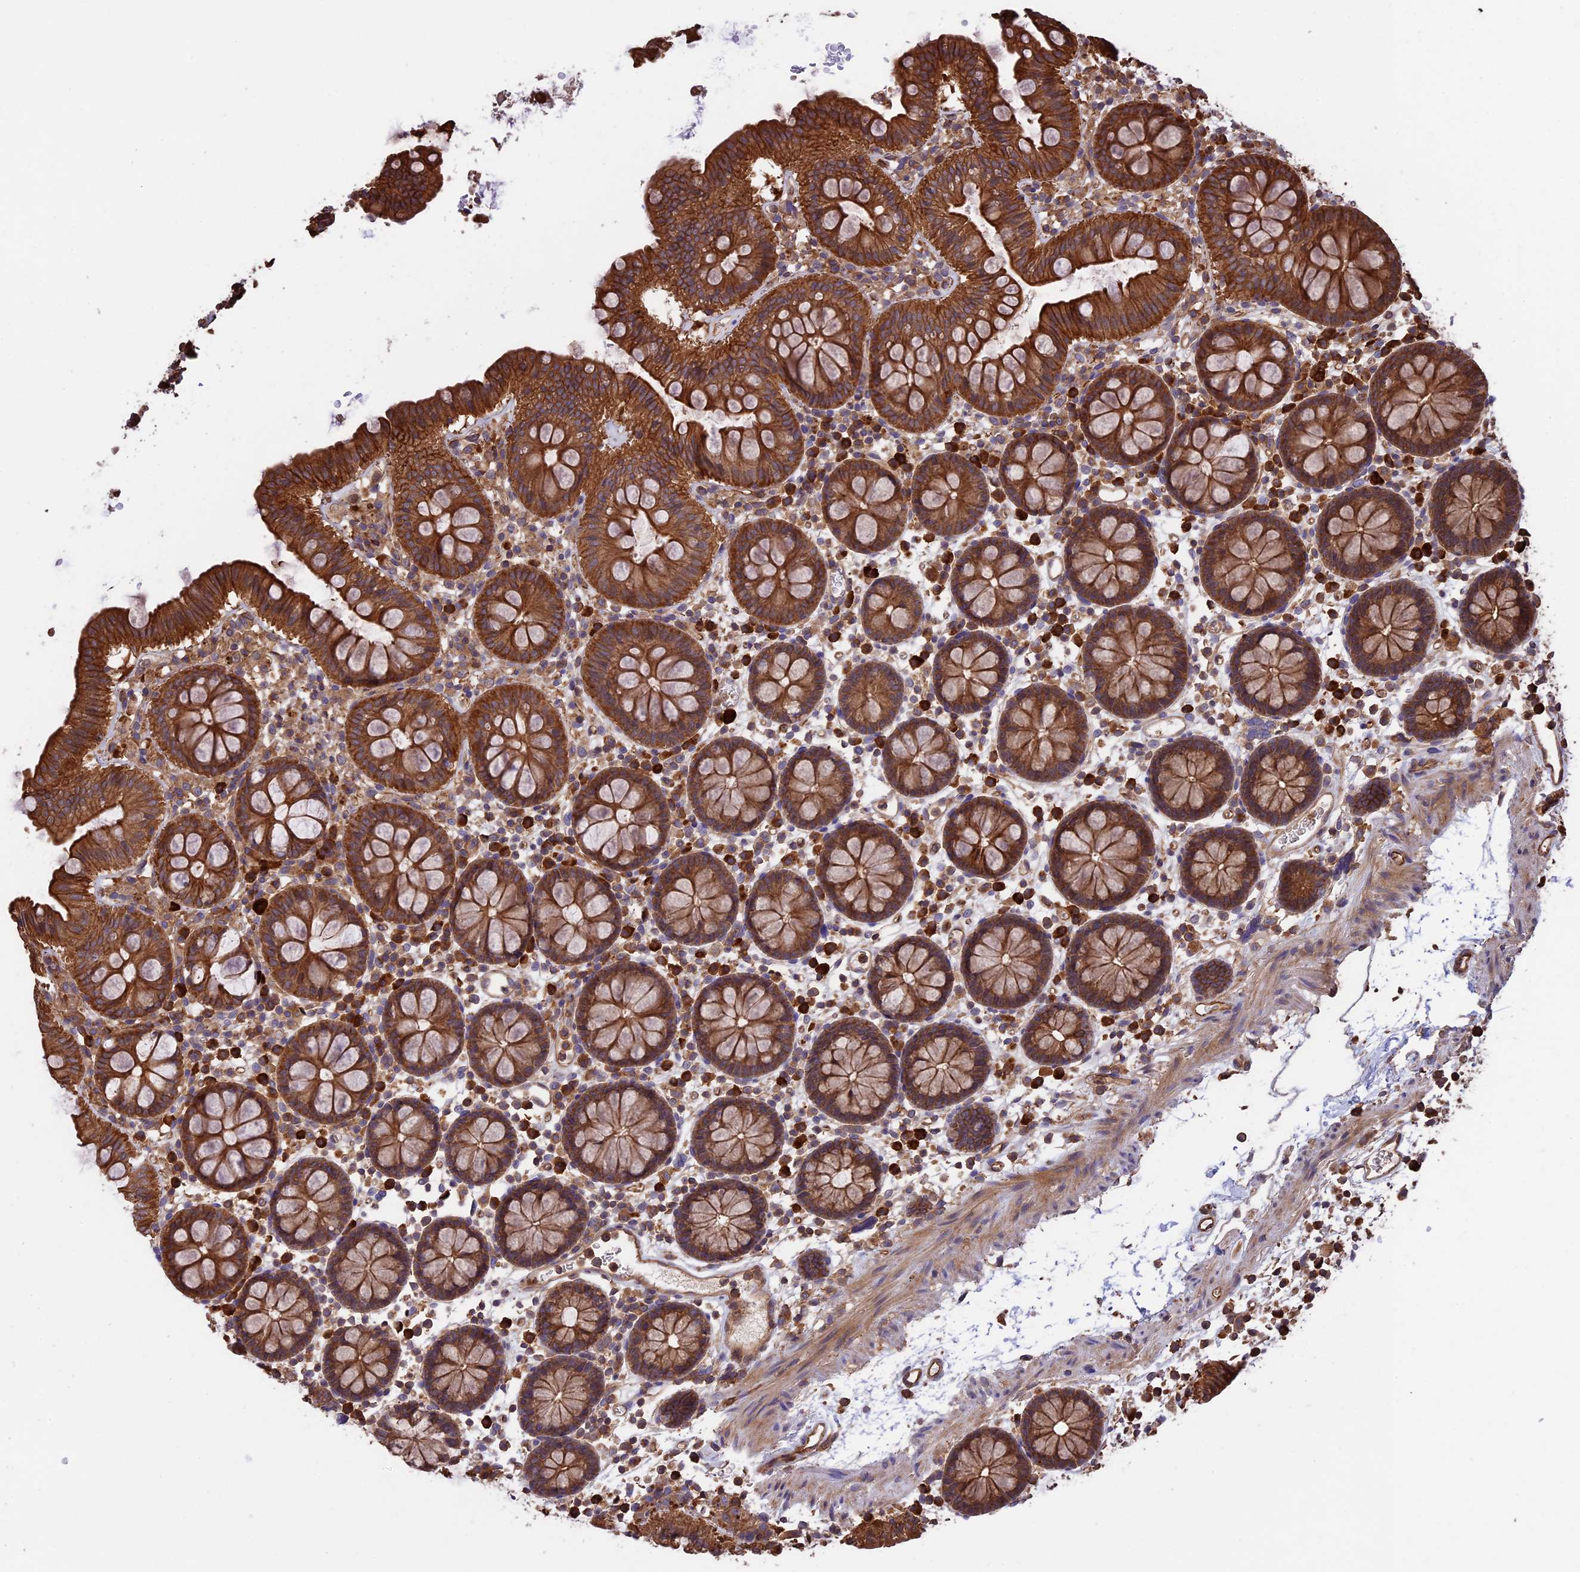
{"staining": {"intensity": "moderate", "quantity": ">75%", "location": "cytoplasmic/membranous"}, "tissue": "colon", "cell_type": "Endothelial cells", "image_type": "normal", "snomed": [{"axis": "morphology", "description": "Normal tissue, NOS"}, {"axis": "topography", "description": "Colon"}], "caption": "Normal colon demonstrates moderate cytoplasmic/membranous staining in about >75% of endothelial cells.", "gene": "GAS8", "patient": {"sex": "male", "age": 75}}